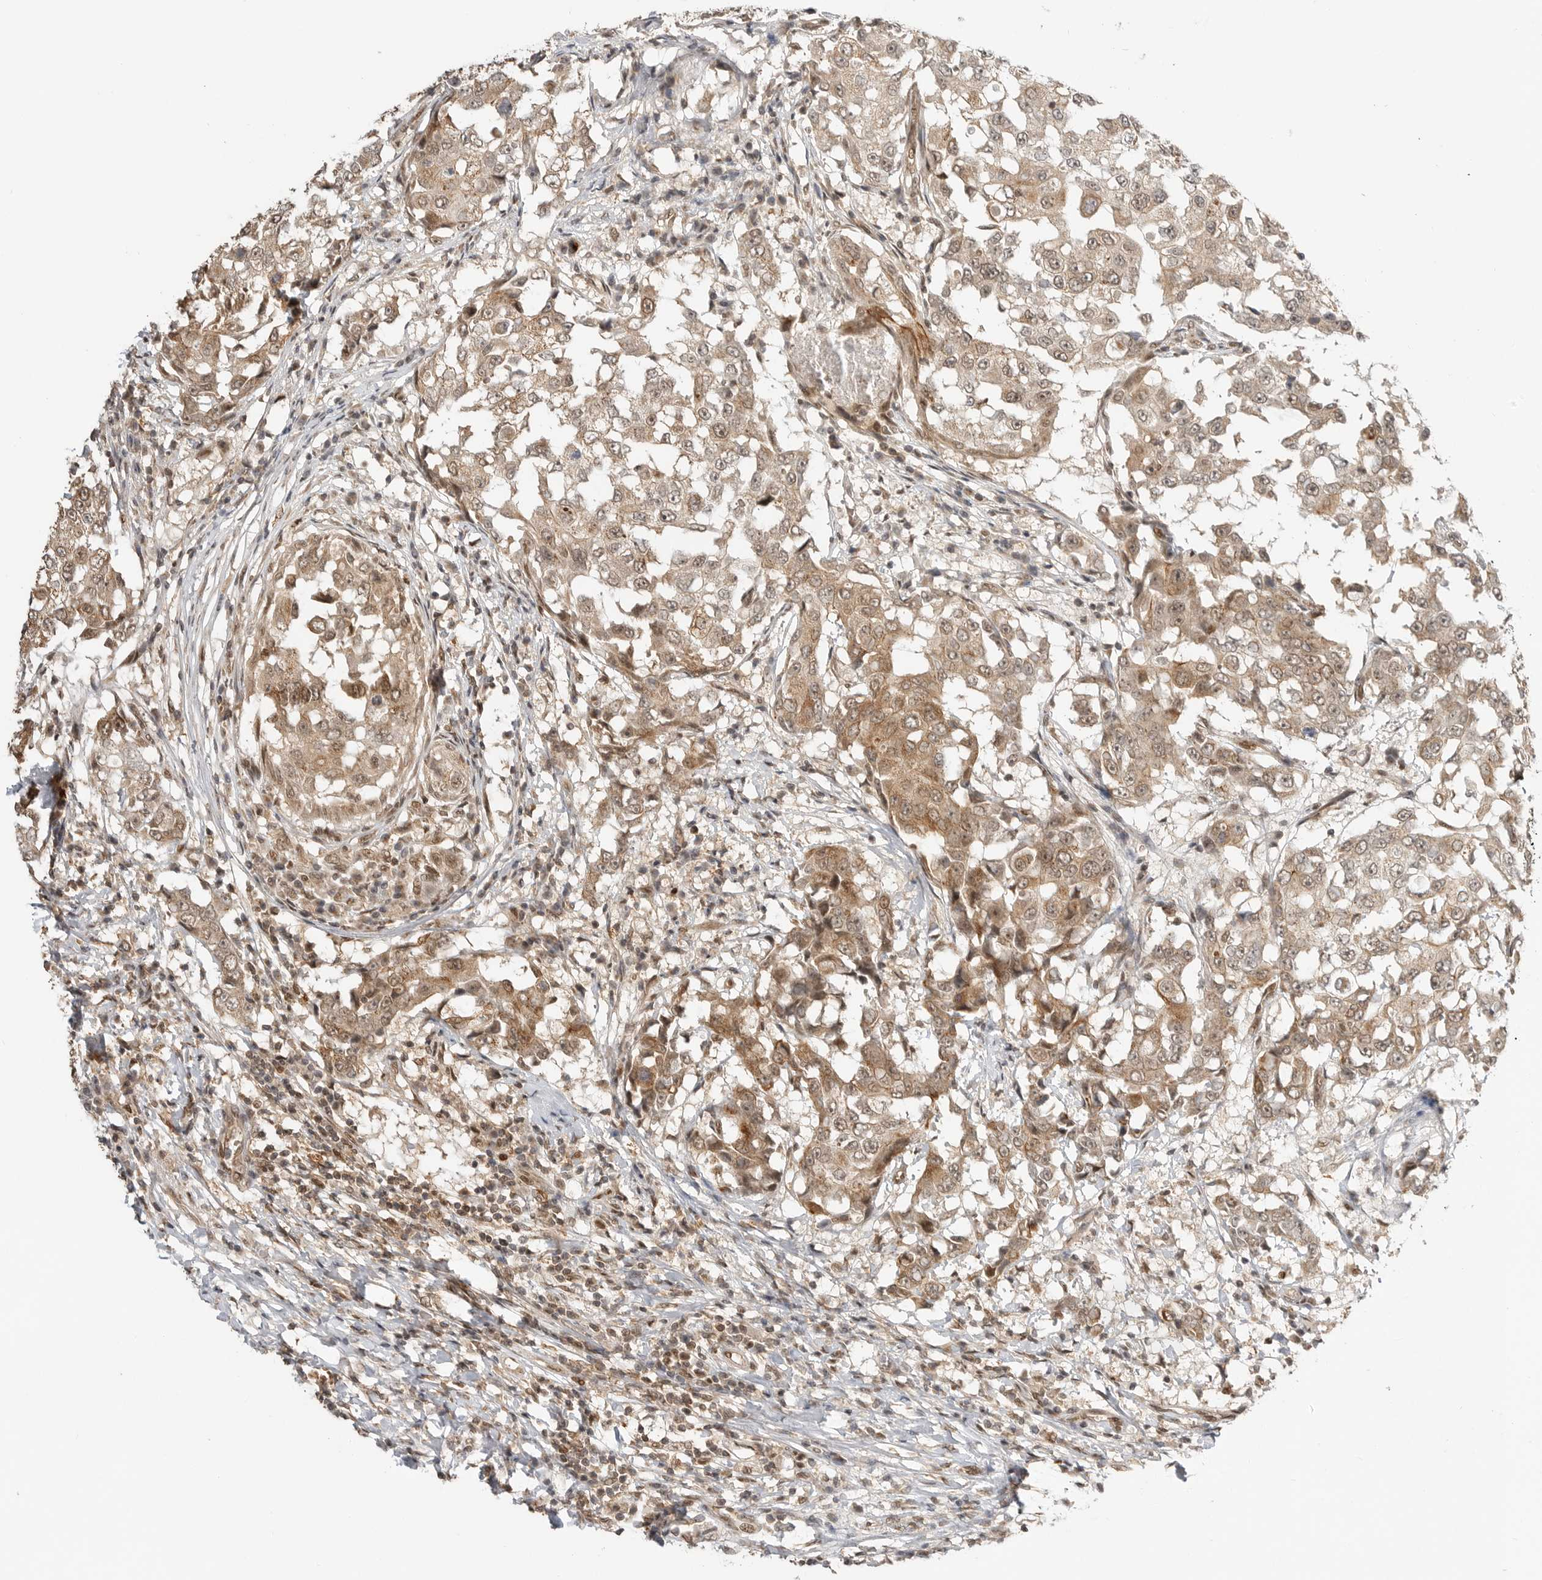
{"staining": {"intensity": "weak", "quantity": ">75%", "location": "cytoplasmic/membranous"}, "tissue": "breast cancer", "cell_type": "Tumor cells", "image_type": "cancer", "snomed": [{"axis": "morphology", "description": "Duct carcinoma"}, {"axis": "topography", "description": "Breast"}], "caption": "A photomicrograph of human breast cancer (intraductal carcinoma) stained for a protein exhibits weak cytoplasmic/membranous brown staining in tumor cells. The protein of interest is shown in brown color, while the nuclei are stained blue.", "gene": "ALKAL1", "patient": {"sex": "female", "age": 27}}